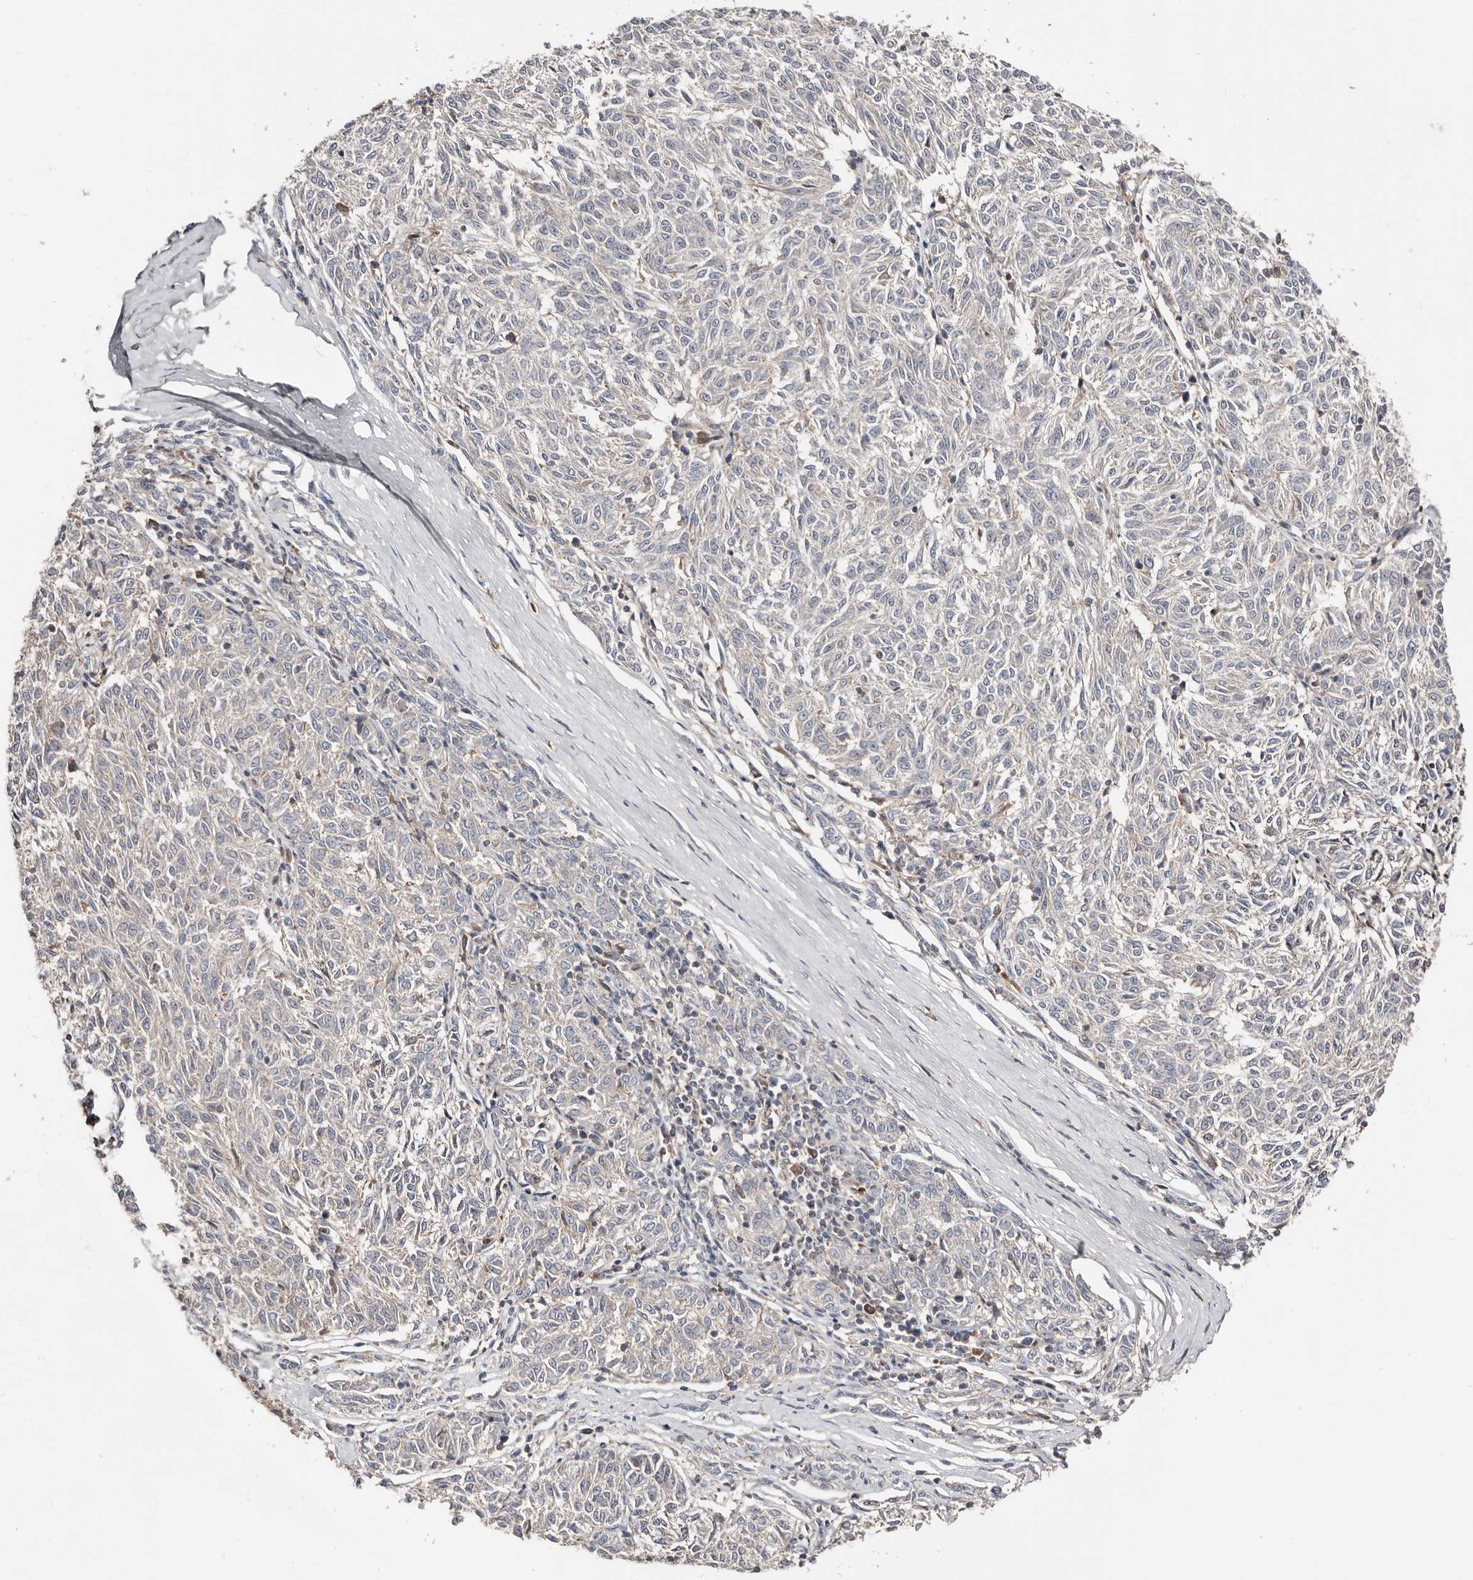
{"staining": {"intensity": "negative", "quantity": "none", "location": "none"}, "tissue": "melanoma", "cell_type": "Tumor cells", "image_type": "cancer", "snomed": [{"axis": "morphology", "description": "Malignant melanoma, NOS"}, {"axis": "topography", "description": "Skin"}], "caption": "An IHC micrograph of malignant melanoma is shown. There is no staining in tumor cells of malignant melanoma.", "gene": "SLC39A2", "patient": {"sex": "female", "age": 72}}